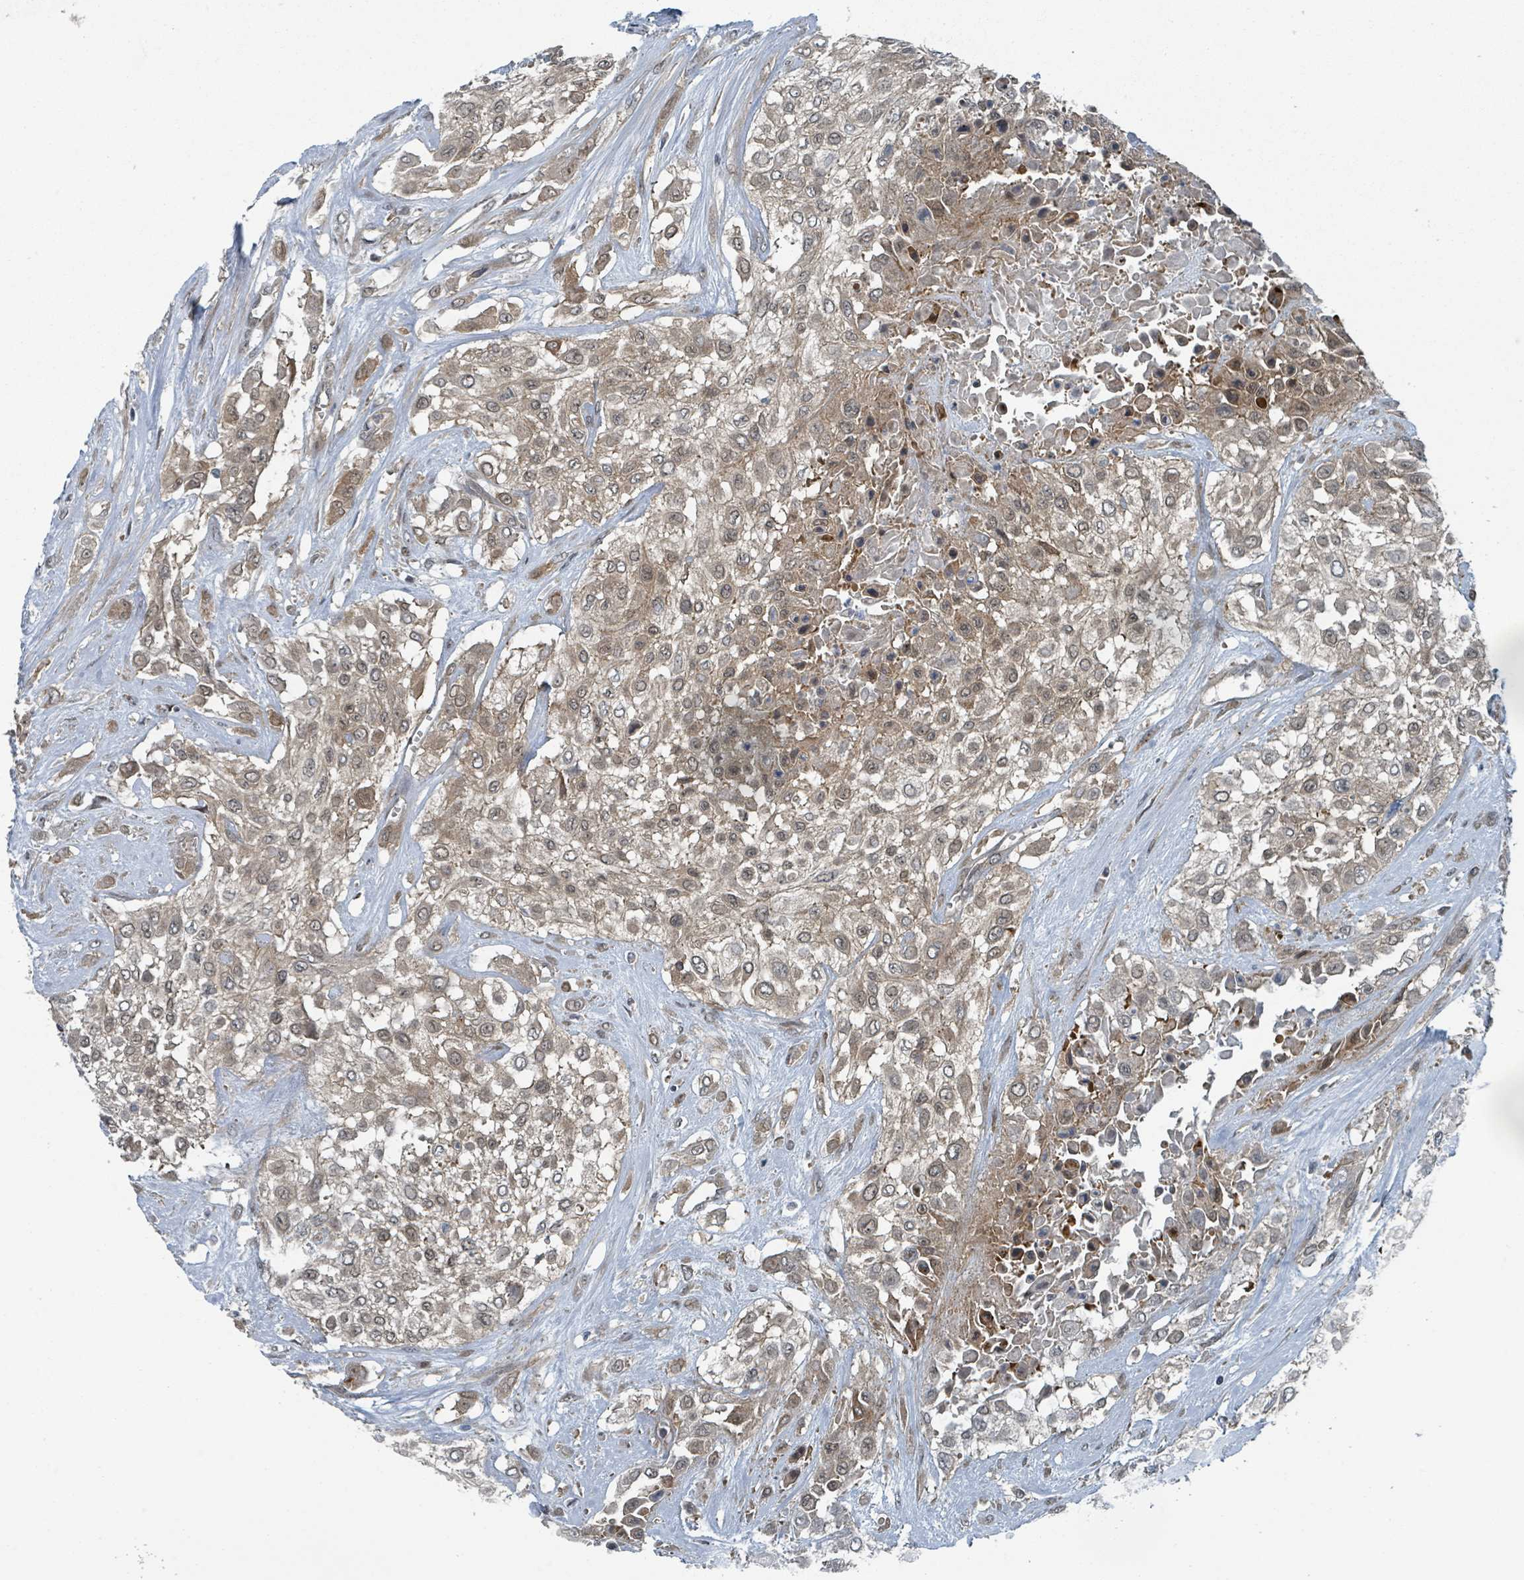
{"staining": {"intensity": "weak", "quantity": ">75%", "location": "cytoplasmic/membranous,nuclear"}, "tissue": "urothelial cancer", "cell_type": "Tumor cells", "image_type": "cancer", "snomed": [{"axis": "morphology", "description": "Urothelial carcinoma, High grade"}, {"axis": "topography", "description": "Urinary bladder"}], "caption": "Immunohistochemistry of urothelial cancer displays low levels of weak cytoplasmic/membranous and nuclear positivity in about >75% of tumor cells.", "gene": "GOLGA7", "patient": {"sex": "male", "age": 57}}